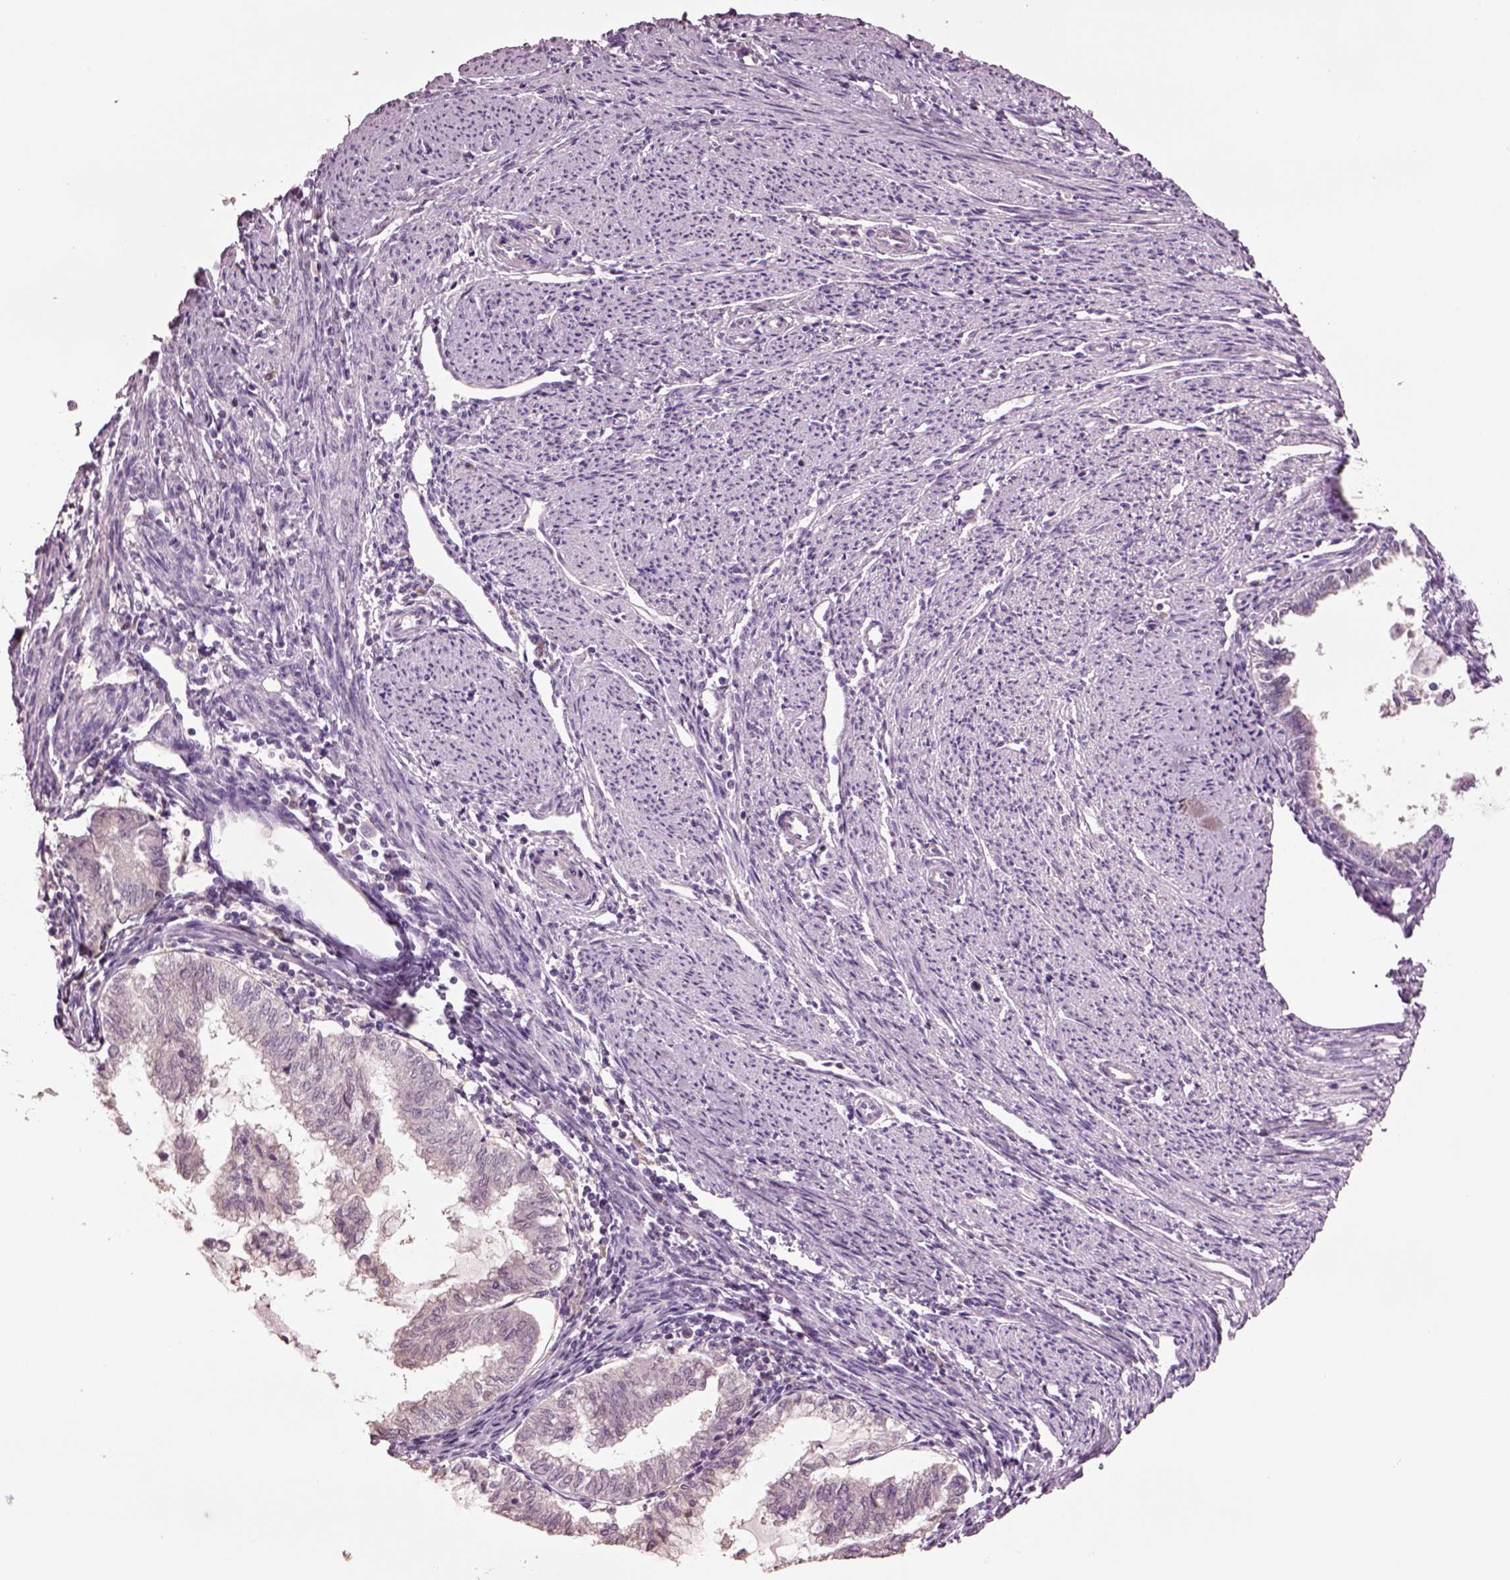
{"staining": {"intensity": "negative", "quantity": "none", "location": "none"}, "tissue": "endometrial cancer", "cell_type": "Tumor cells", "image_type": "cancer", "snomed": [{"axis": "morphology", "description": "Adenocarcinoma, NOS"}, {"axis": "topography", "description": "Endometrium"}], "caption": "This is a micrograph of immunohistochemistry staining of endometrial cancer (adenocarcinoma), which shows no positivity in tumor cells. (DAB (3,3'-diaminobenzidine) immunohistochemistry with hematoxylin counter stain).", "gene": "CLPSL1", "patient": {"sex": "female", "age": 79}}